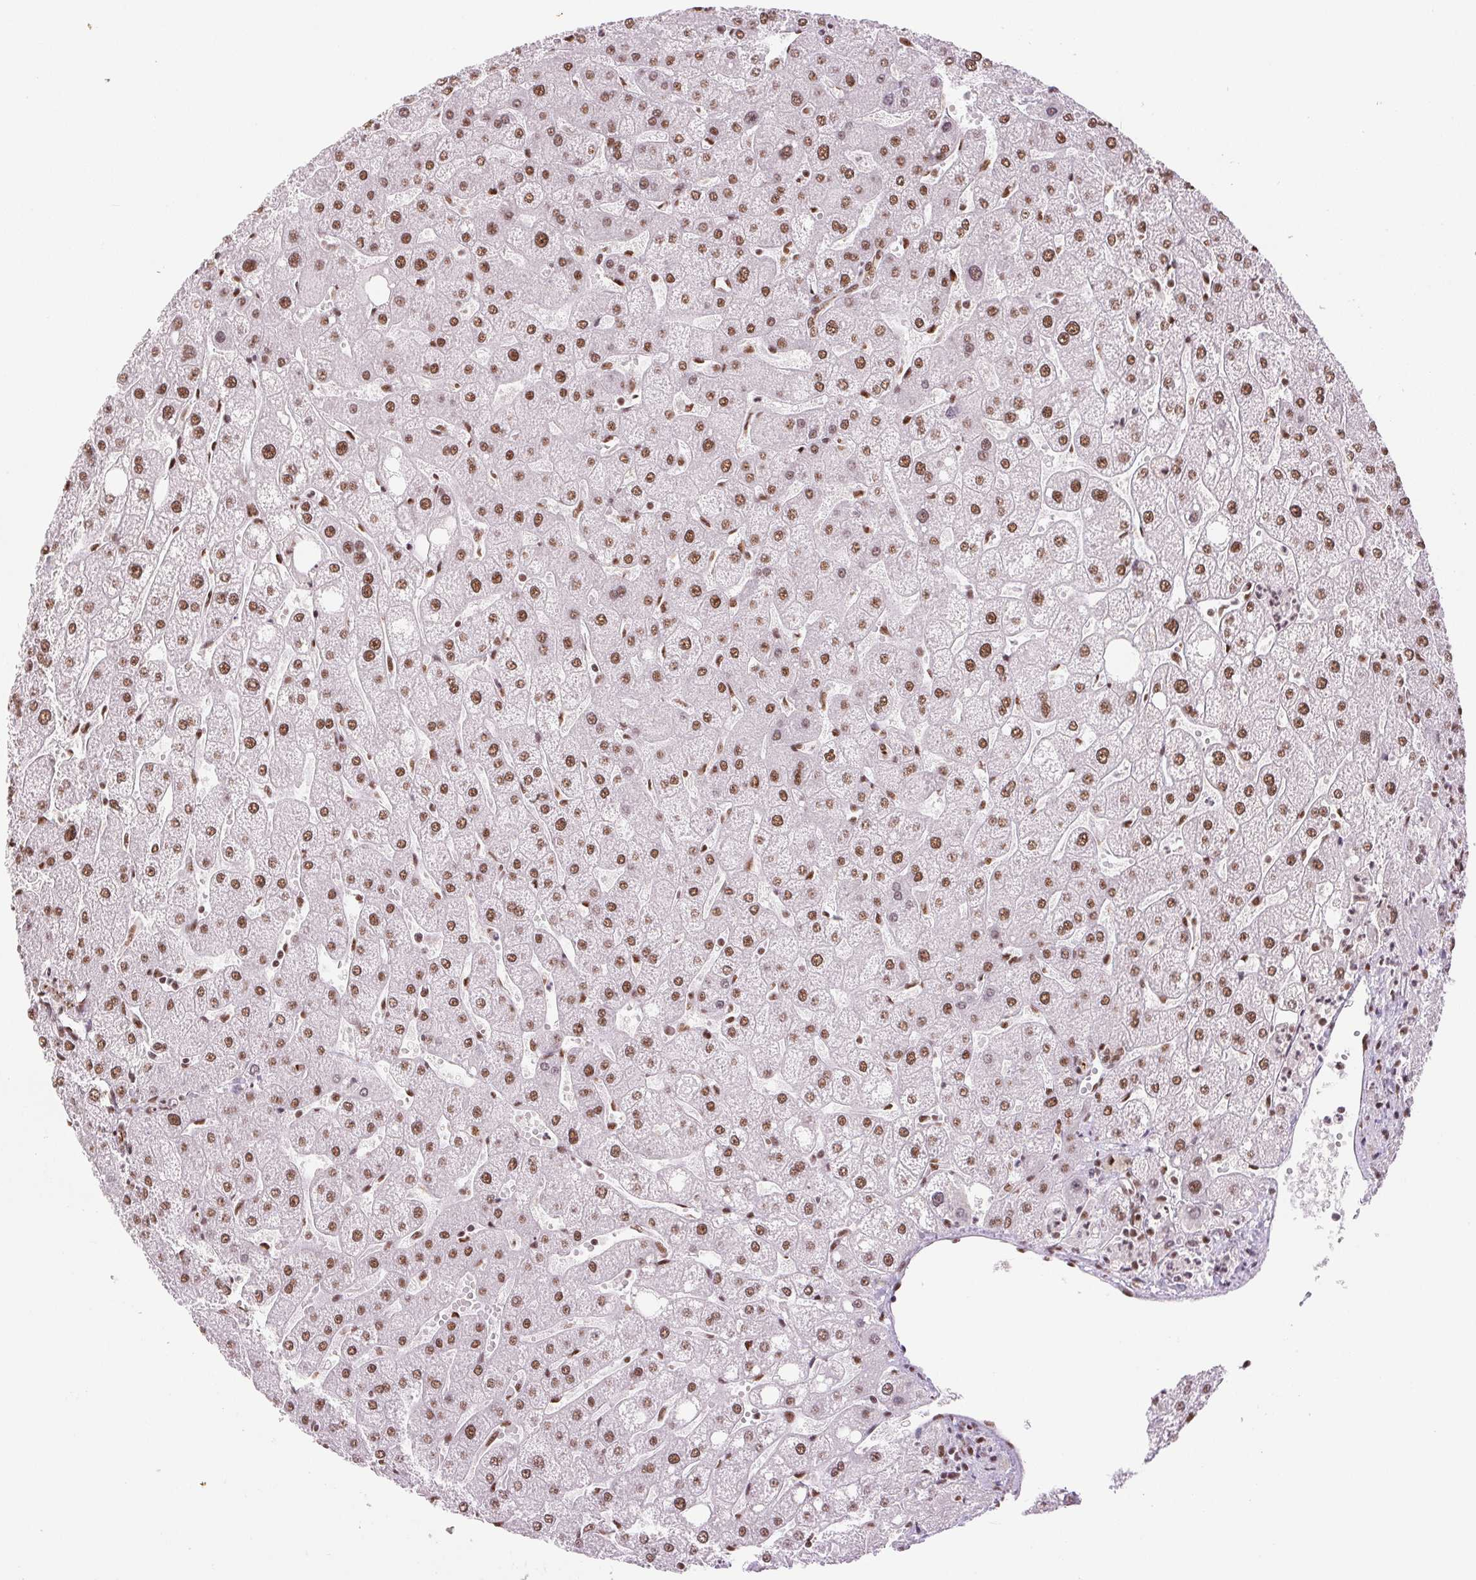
{"staining": {"intensity": "moderate", "quantity": ">75%", "location": "nuclear"}, "tissue": "liver", "cell_type": "Cholangiocytes", "image_type": "normal", "snomed": [{"axis": "morphology", "description": "Normal tissue, NOS"}, {"axis": "topography", "description": "Liver"}], "caption": "Protein positivity by immunohistochemistry exhibits moderate nuclear expression in approximately >75% of cholangiocytes in unremarkable liver. (Stains: DAB in brown, nuclei in blue, Microscopy: brightfield microscopy at high magnification).", "gene": "IK", "patient": {"sex": "male", "age": 67}}